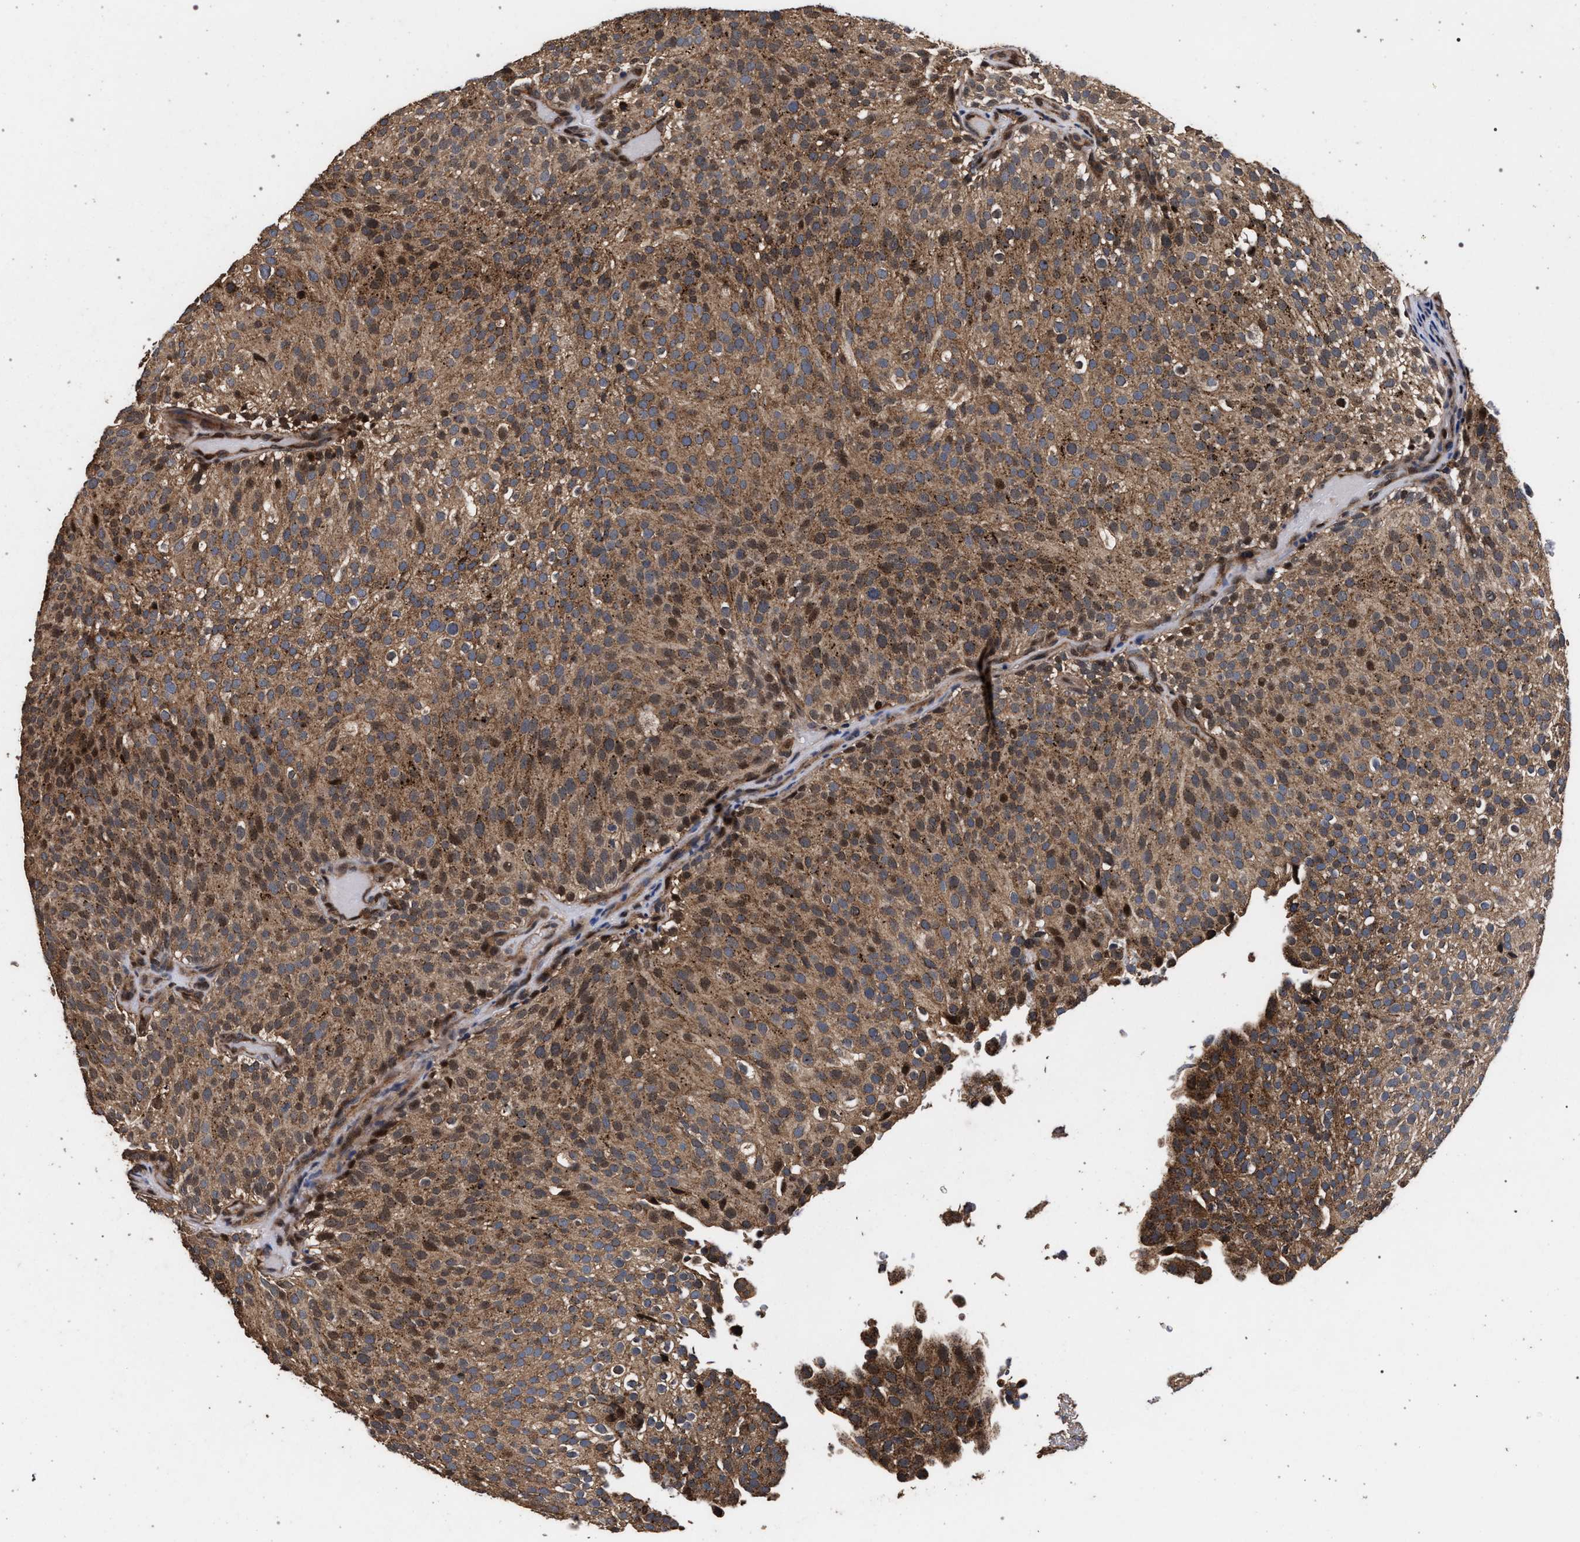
{"staining": {"intensity": "moderate", "quantity": ">75%", "location": "cytoplasmic/membranous,nuclear"}, "tissue": "urothelial cancer", "cell_type": "Tumor cells", "image_type": "cancer", "snomed": [{"axis": "morphology", "description": "Urothelial carcinoma, Low grade"}, {"axis": "topography", "description": "Urinary bladder"}], "caption": "An immunohistochemistry histopathology image of neoplastic tissue is shown. Protein staining in brown shows moderate cytoplasmic/membranous and nuclear positivity in urothelial cancer within tumor cells. (DAB IHC with brightfield microscopy, high magnification).", "gene": "ACOX1", "patient": {"sex": "male", "age": 78}}